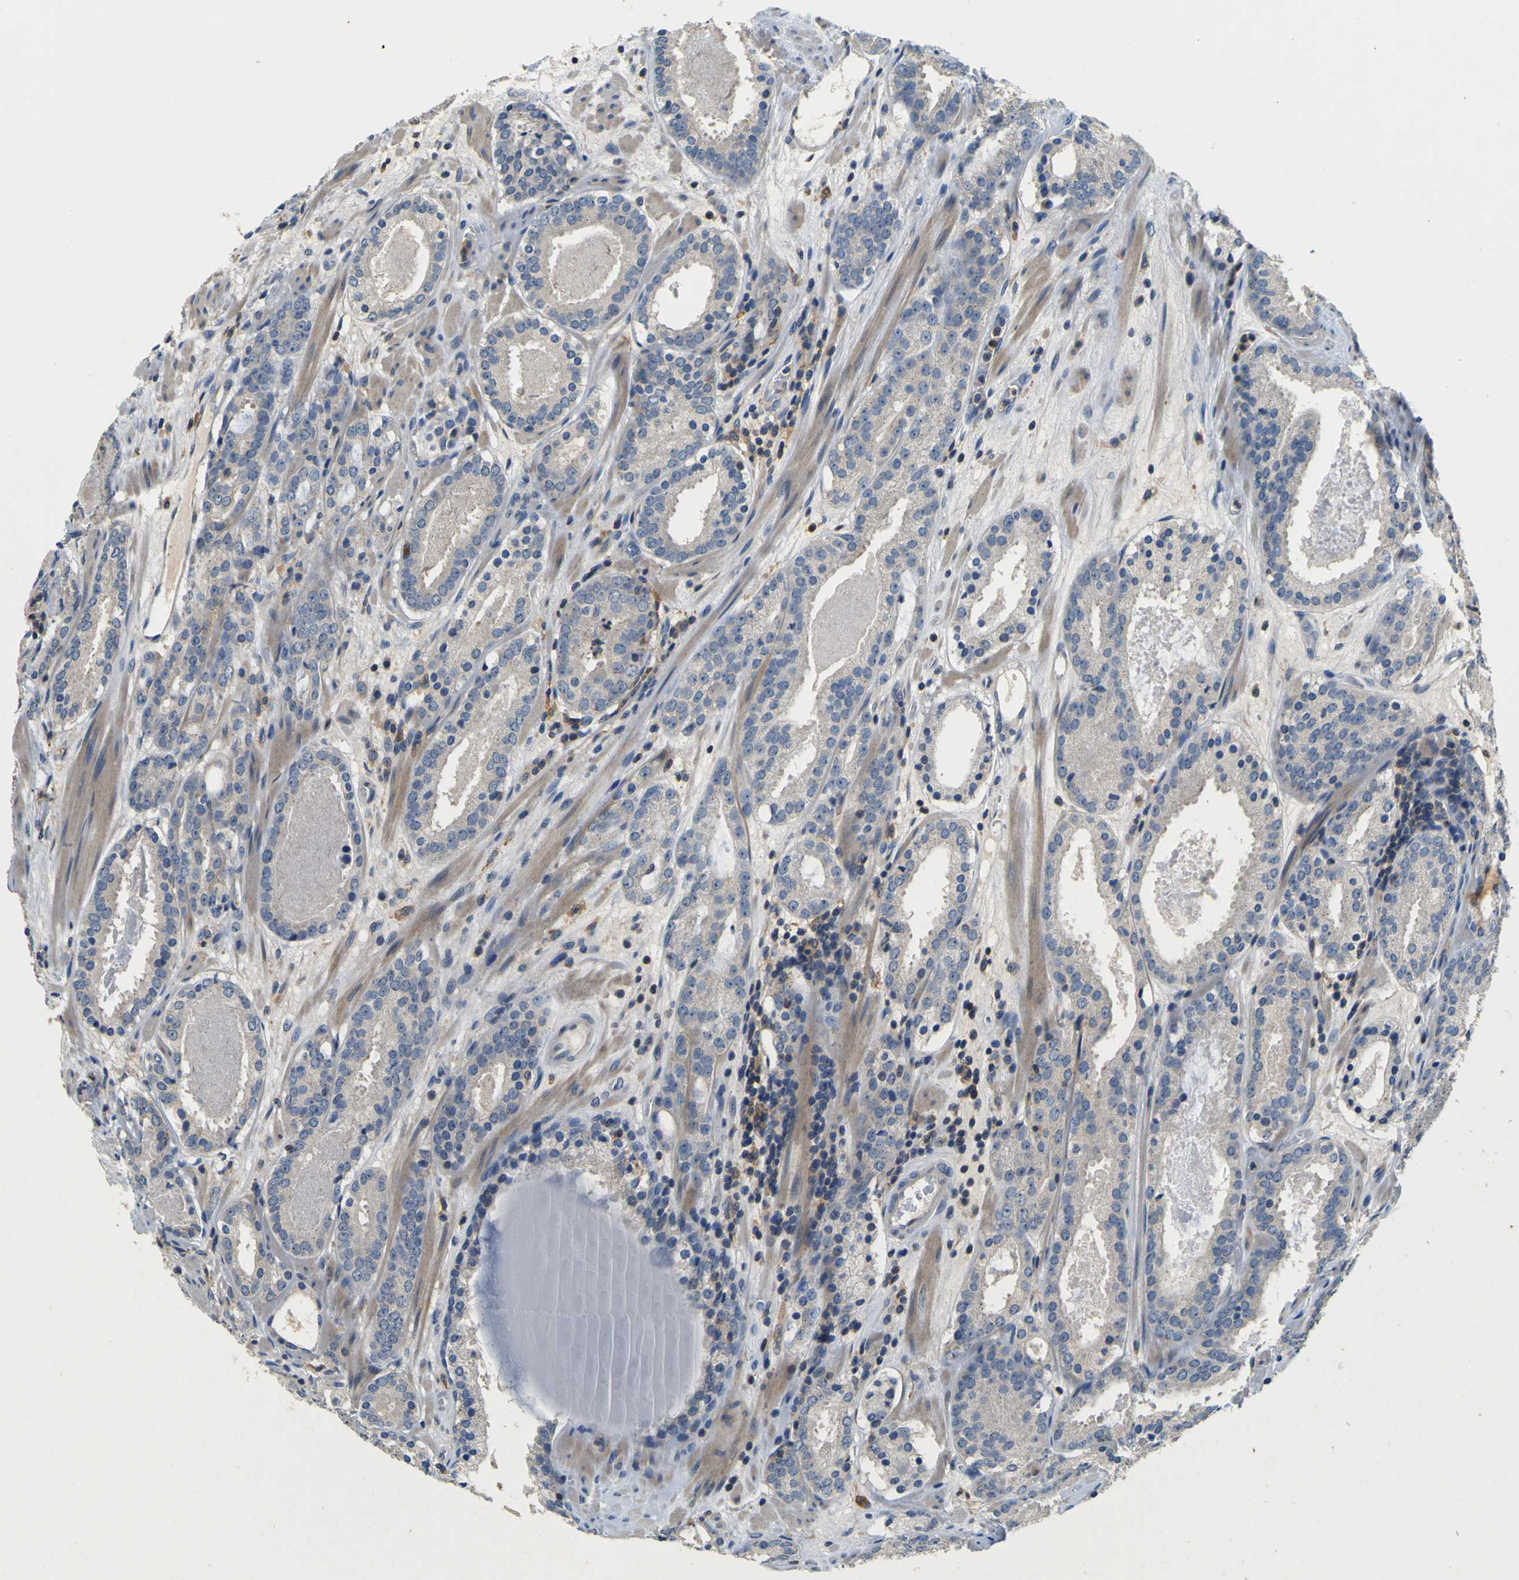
{"staining": {"intensity": "negative", "quantity": "none", "location": "none"}, "tissue": "prostate cancer", "cell_type": "Tumor cells", "image_type": "cancer", "snomed": [{"axis": "morphology", "description": "Adenocarcinoma, Low grade"}, {"axis": "topography", "description": "Prostate"}], "caption": "Immunohistochemistry of human prostate cancer shows no expression in tumor cells.", "gene": "TNIK", "patient": {"sex": "male", "age": 69}}